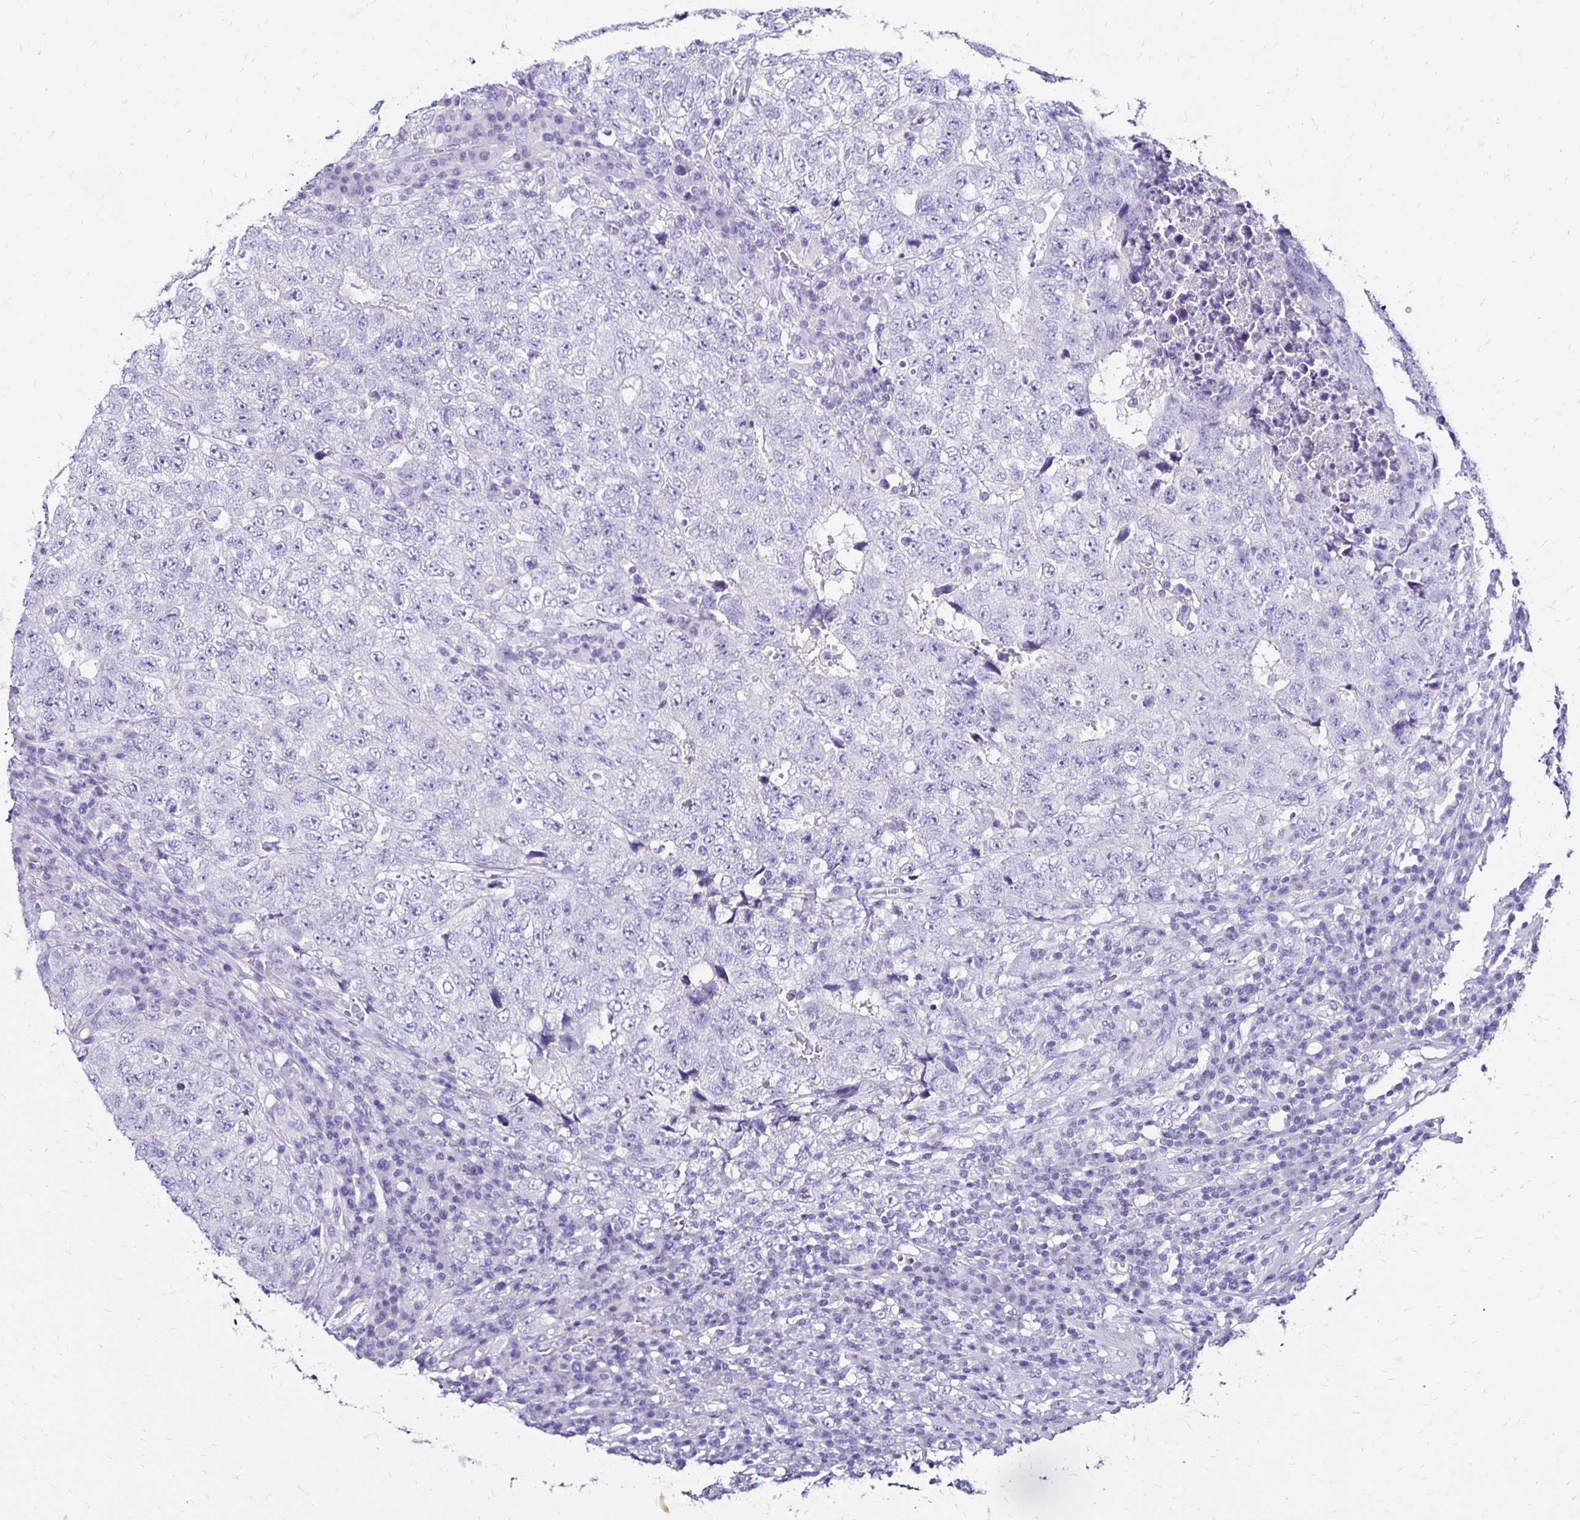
{"staining": {"intensity": "negative", "quantity": "none", "location": "none"}, "tissue": "testis cancer", "cell_type": "Tumor cells", "image_type": "cancer", "snomed": [{"axis": "morphology", "description": "Necrosis, NOS"}, {"axis": "morphology", "description": "Carcinoma, Embryonal, NOS"}, {"axis": "topography", "description": "Testis"}], "caption": "An immunohistochemistry image of testis cancer is shown. There is no staining in tumor cells of testis cancer. (Stains: DAB (3,3'-diaminobenzidine) IHC with hematoxylin counter stain, Microscopy: brightfield microscopy at high magnification).", "gene": "KCNT1", "patient": {"sex": "male", "age": 19}}